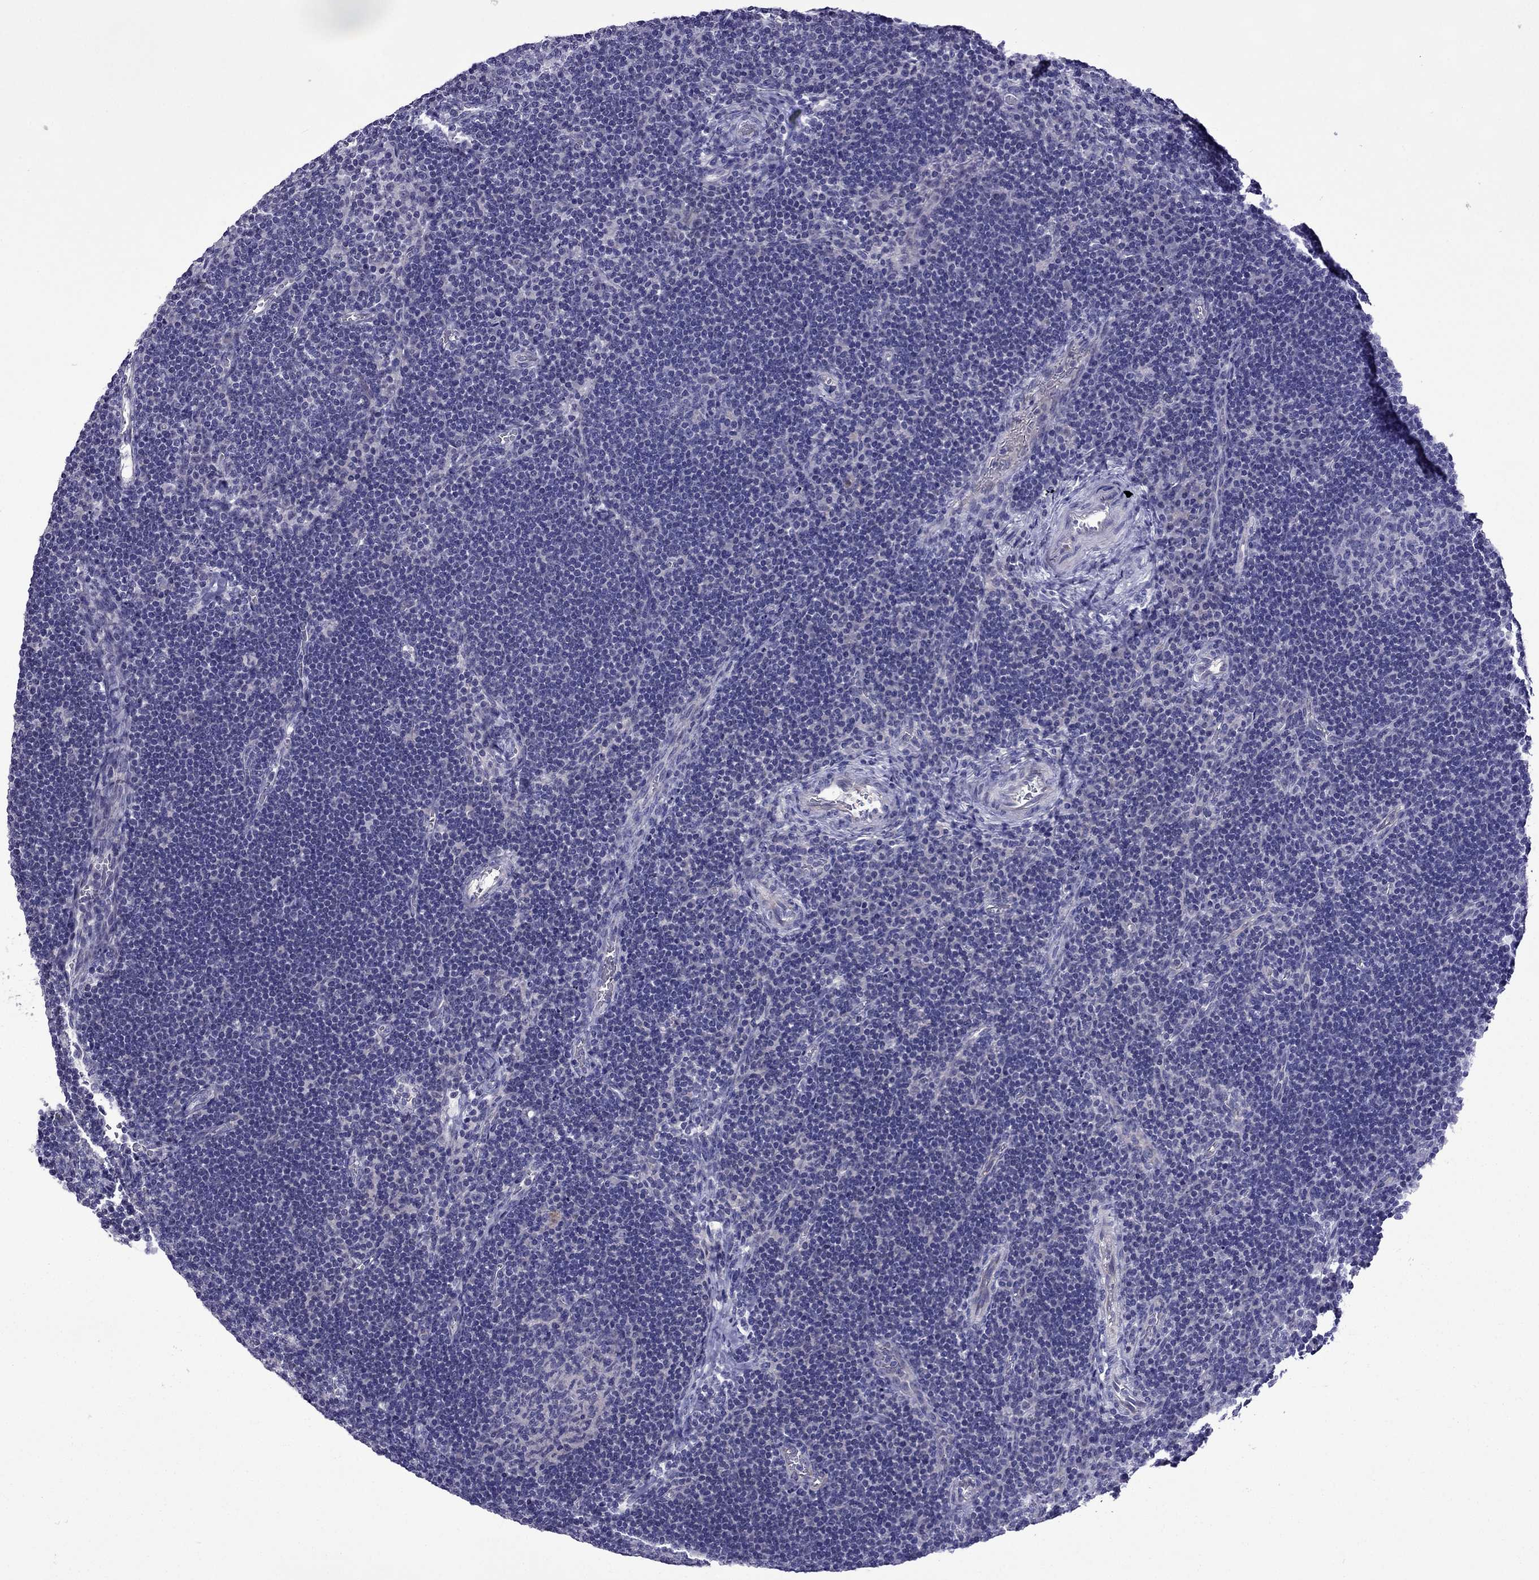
{"staining": {"intensity": "negative", "quantity": "none", "location": "none"}, "tissue": "lymph node", "cell_type": "Germinal center cells", "image_type": "normal", "snomed": [{"axis": "morphology", "description": "Normal tissue, NOS"}, {"axis": "topography", "description": "Lymph node"}], "caption": "This is an immunohistochemistry photomicrograph of unremarkable human lymph node. There is no expression in germinal center cells.", "gene": "TDRD1", "patient": {"sex": "male", "age": 67}}